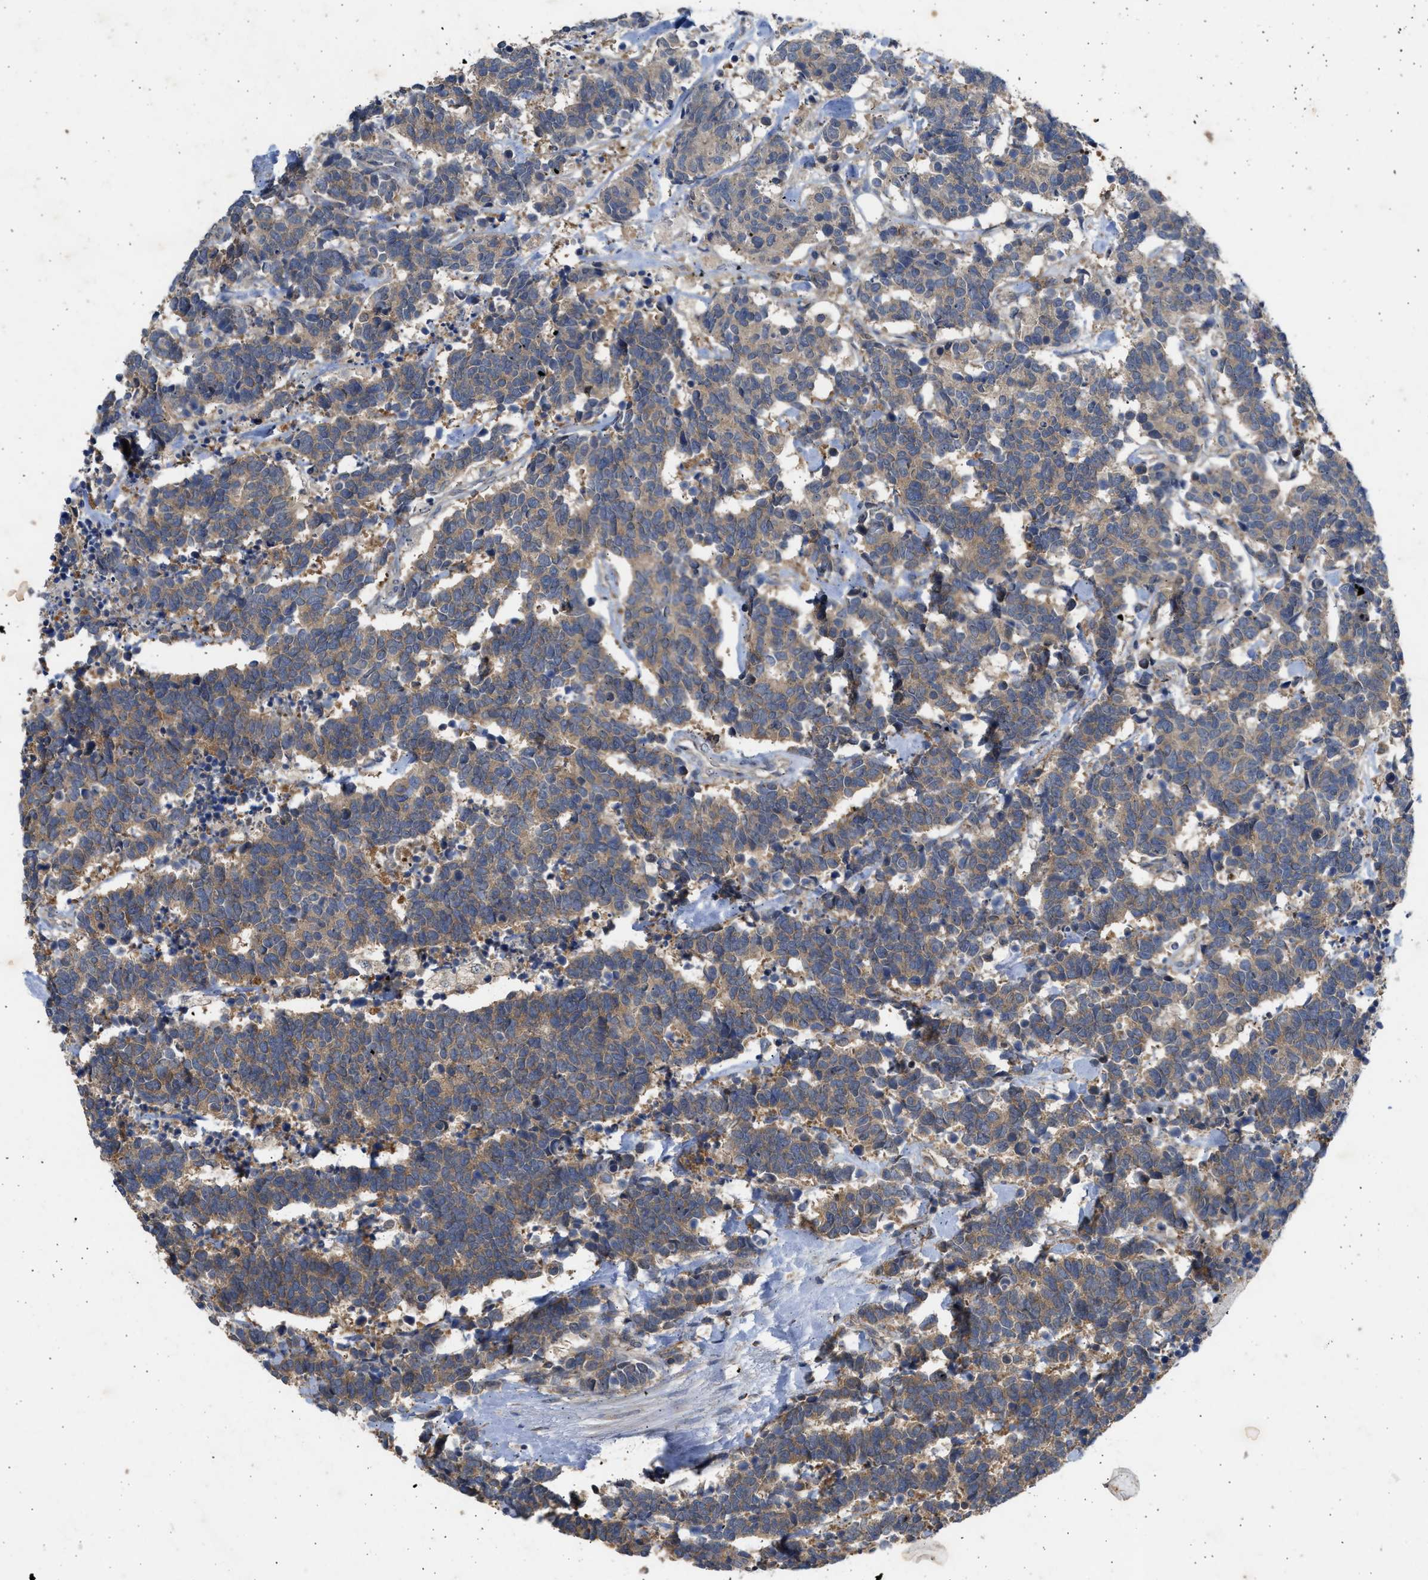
{"staining": {"intensity": "moderate", "quantity": ">75%", "location": "cytoplasmic/membranous"}, "tissue": "carcinoid", "cell_type": "Tumor cells", "image_type": "cancer", "snomed": [{"axis": "morphology", "description": "Carcinoma, NOS"}, {"axis": "morphology", "description": "Carcinoid, malignant, NOS"}, {"axis": "topography", "description": "Urinary bladder"}], "caption": "High-magnification brightfield microscopy of carcinoma stained with DAB (3,3'-diaminobenzidine) (brown) and counterstained with hematoxylin (blue). tumor cells exhibit moderate cytoplasmic/membranous expression is seen in approximately>75% of cells. (IHC, brightfield microscopy, high magnification).", "gene": "CYP1A1", "patient": {"sex": "male", "age": 57}}